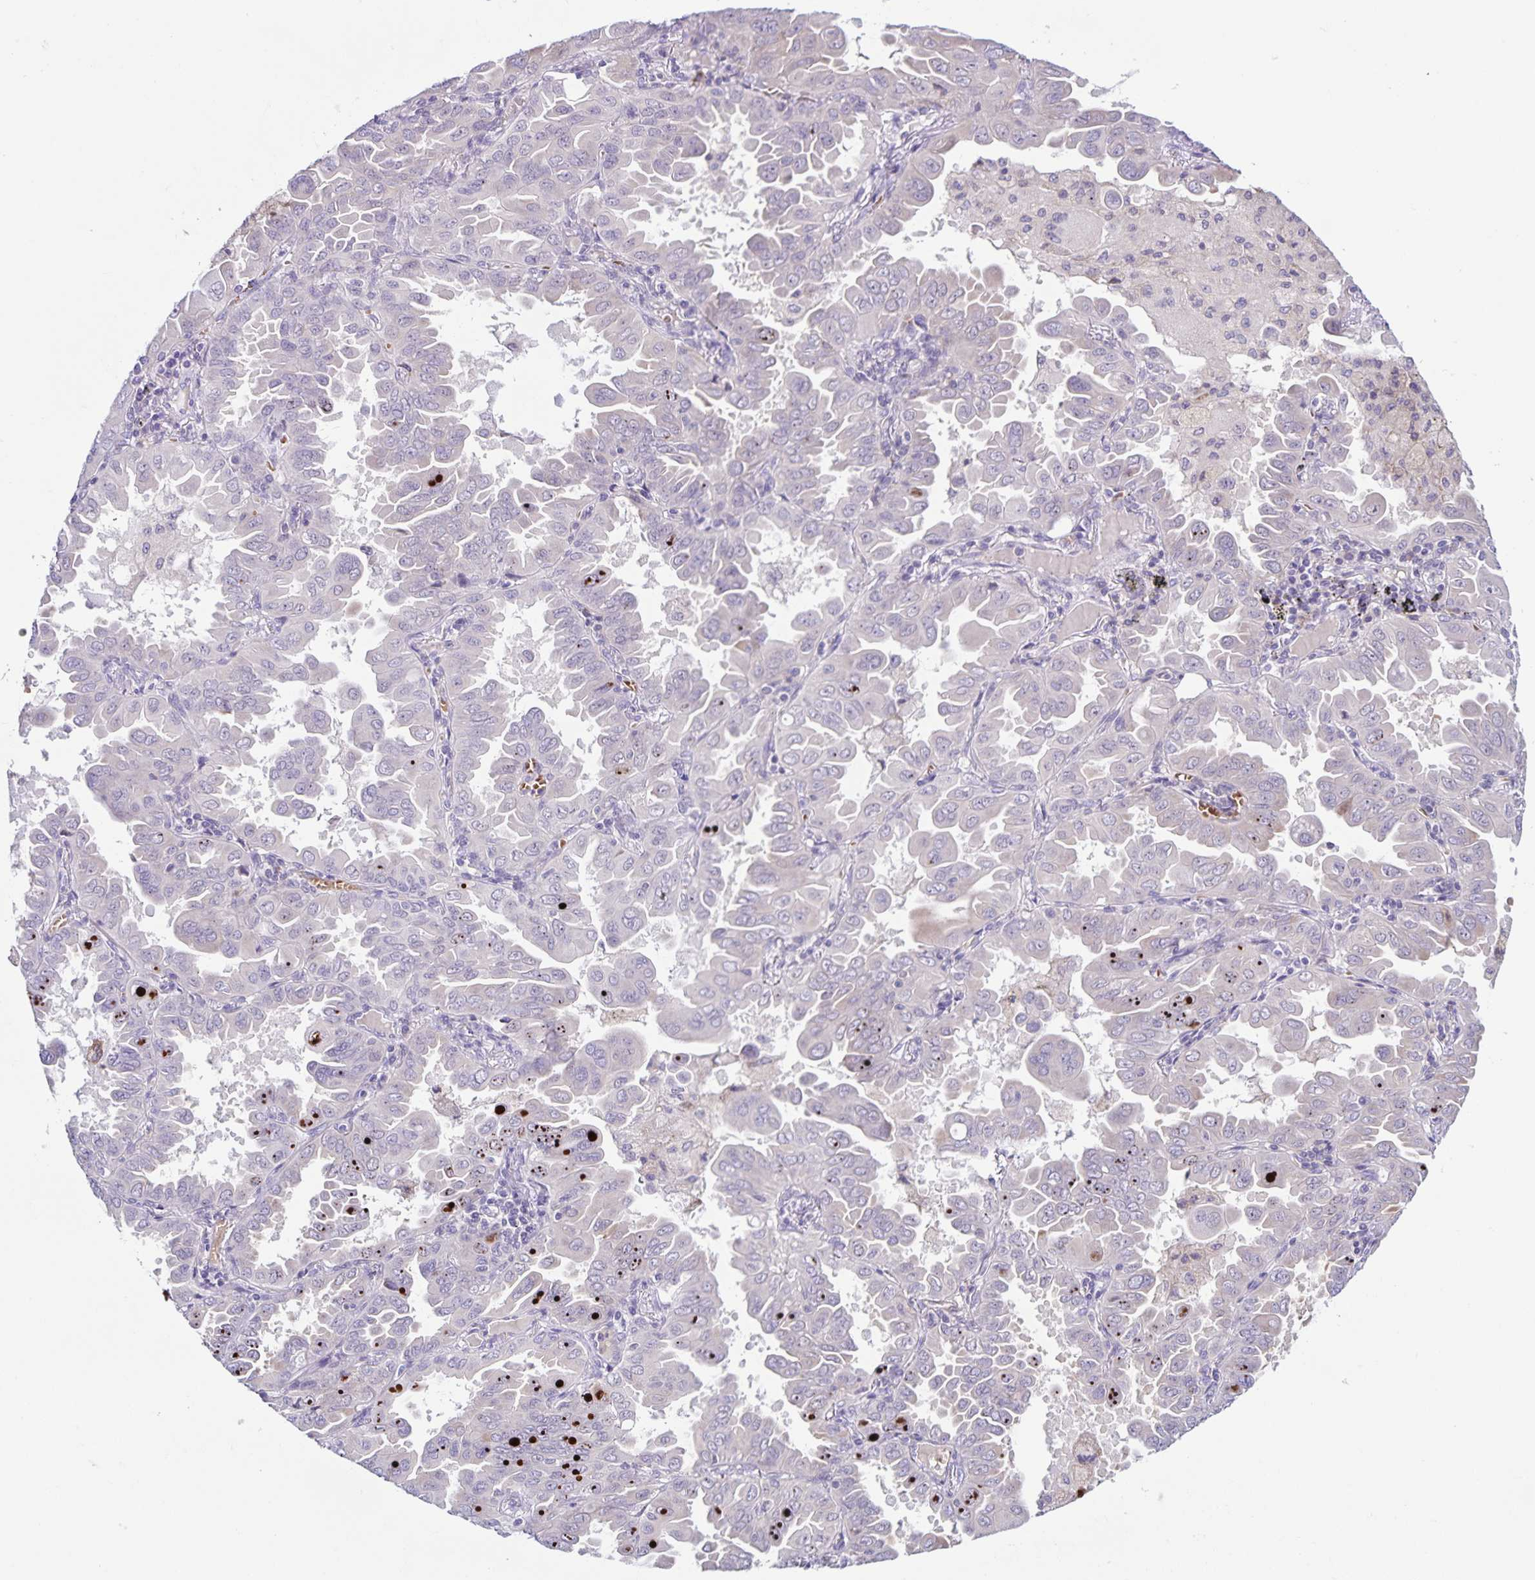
{"staining": {"intensity": "negative", "quantity": "none", "location": "none"}, "tissue": "lung cancer", "cell_type": "Tumor cells", "image_type": "cancer", "snomed": [{"axis": "morphology", "description": "Adenocarcinoma, NOS"}, {"axis": "topography", "description": "Lung"}], "caption": "High power microscopy micrograph of an immunohistochemistry (IHC) histopathology image of lung adenocarcinoma, revealing no significant staining in tumor cells.", "gene": "STPG4", "patient": {"sex": "male", "age": 64}}